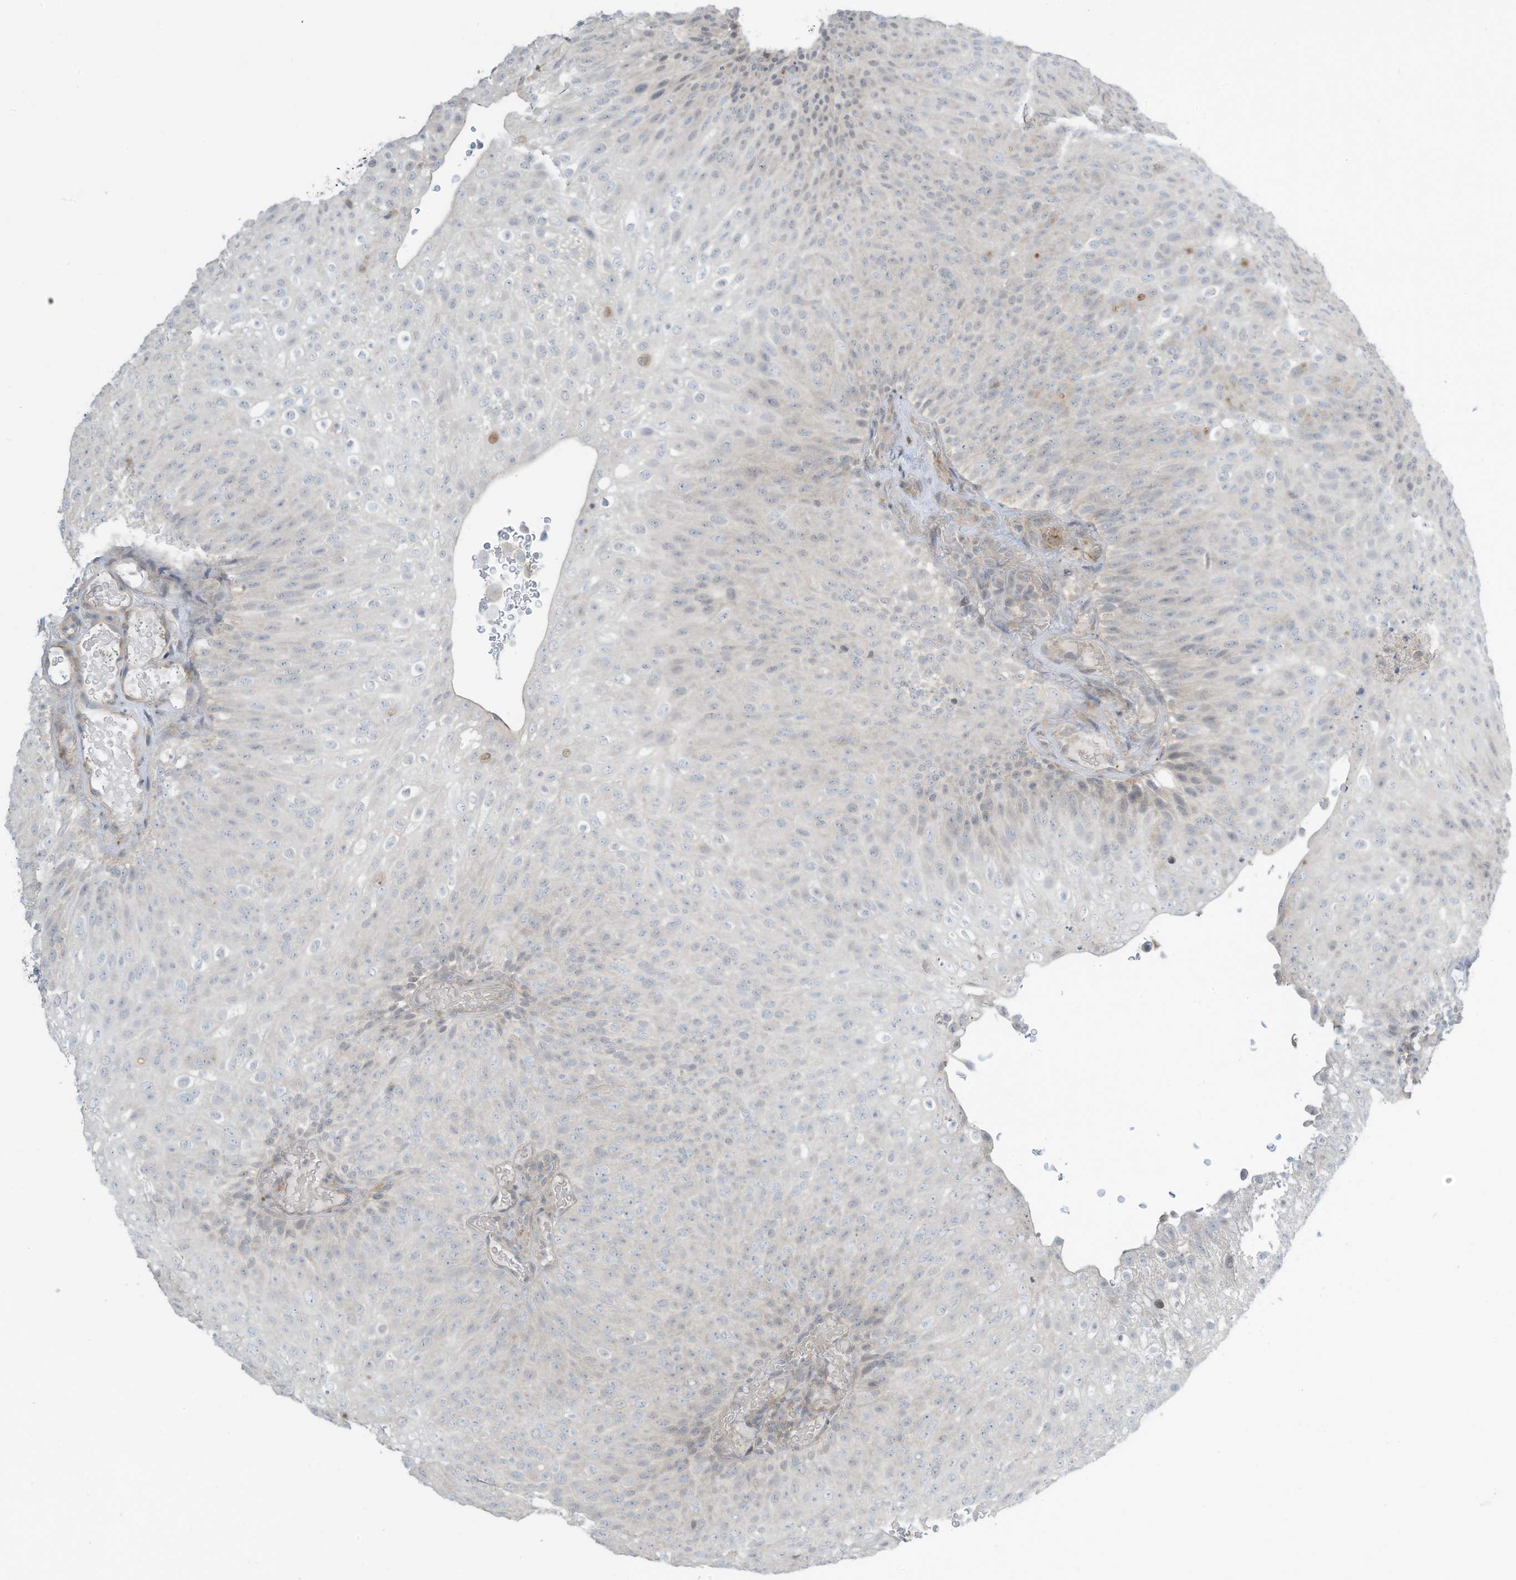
{"staining": {"intensity": "negative", "quantity": "none", "location": "none"}, "tissue": "urothelial cancer", "cell_type": "Tumor cells", "image_type": "cancer", "snomed": [{"axis": "morphology", "description": "Urothelial carcinoma, Low grade"}, {"axis": "topography", "description": "Urinary bladder"}], "caption": "Urothelial carcinoma (low-grade) stained for a protein using immunohistochemistry exhibits no positivity tumor cells.", "gene": "DZIP3", "patient": {"sex": "male", "age": 78}}